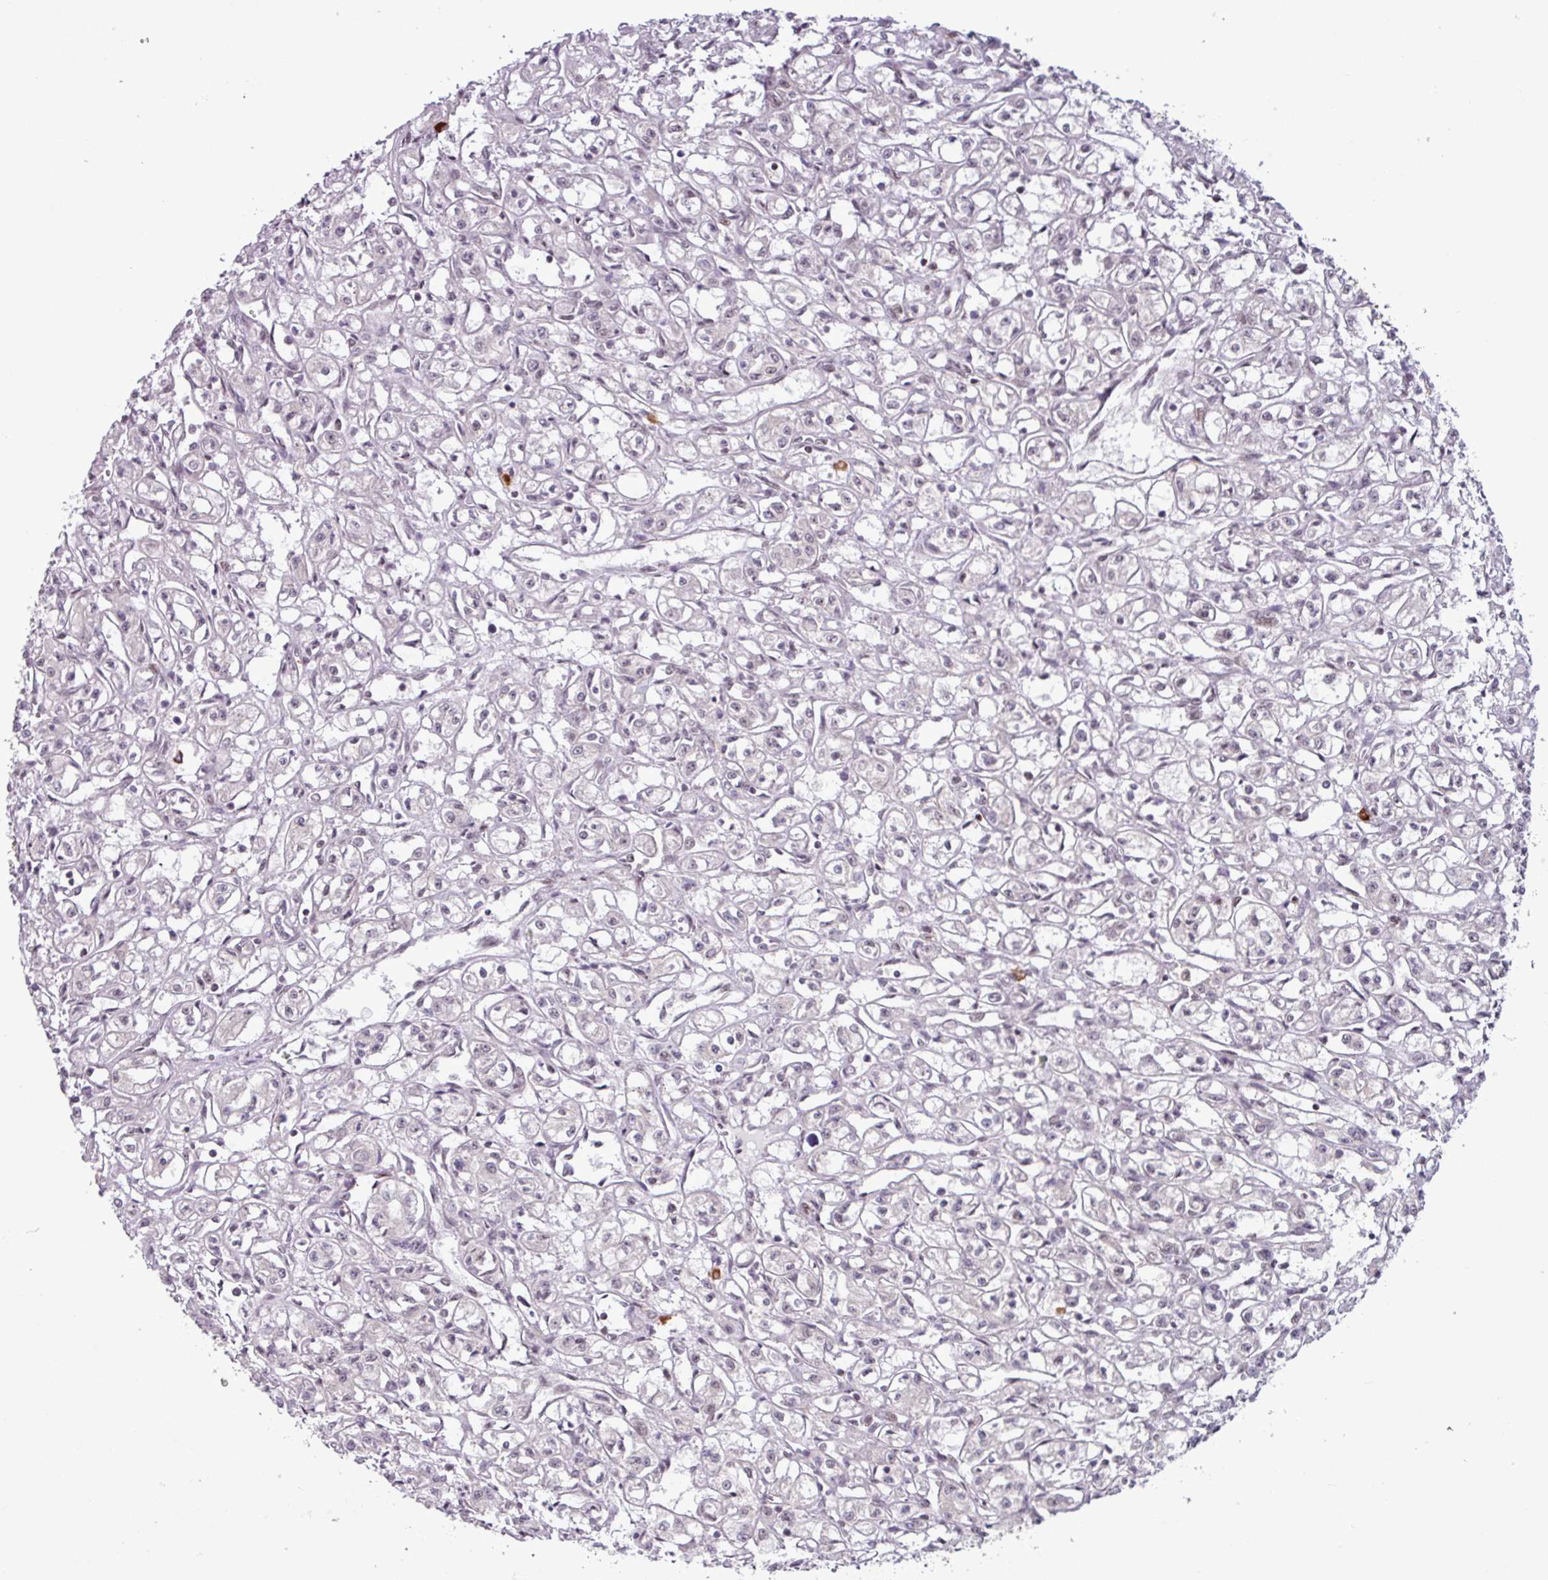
{"staining": {"intensity": "weak", "quantity": "<25%", "location": "nuclear"}, "tissue": "renal cancer", "cell_type": "Tumor cells", "image_type": "cancer", "snomed": [{"axis": "morphology", "description": "Adenocarcinoma, NOS"}, {"axis": "topography", "description": "Kidney"}], "caption": "Tumor cells show no significant protein positivity in adenocarcinoma (renal). The staining was performed using DAB to visualize the protein expression in brown, while the nuclei were stained in blue with hematoxylin (Magnification: 20x).", "gene": "NOTCH2", "patient": {"sex": "male", "age": 56}}